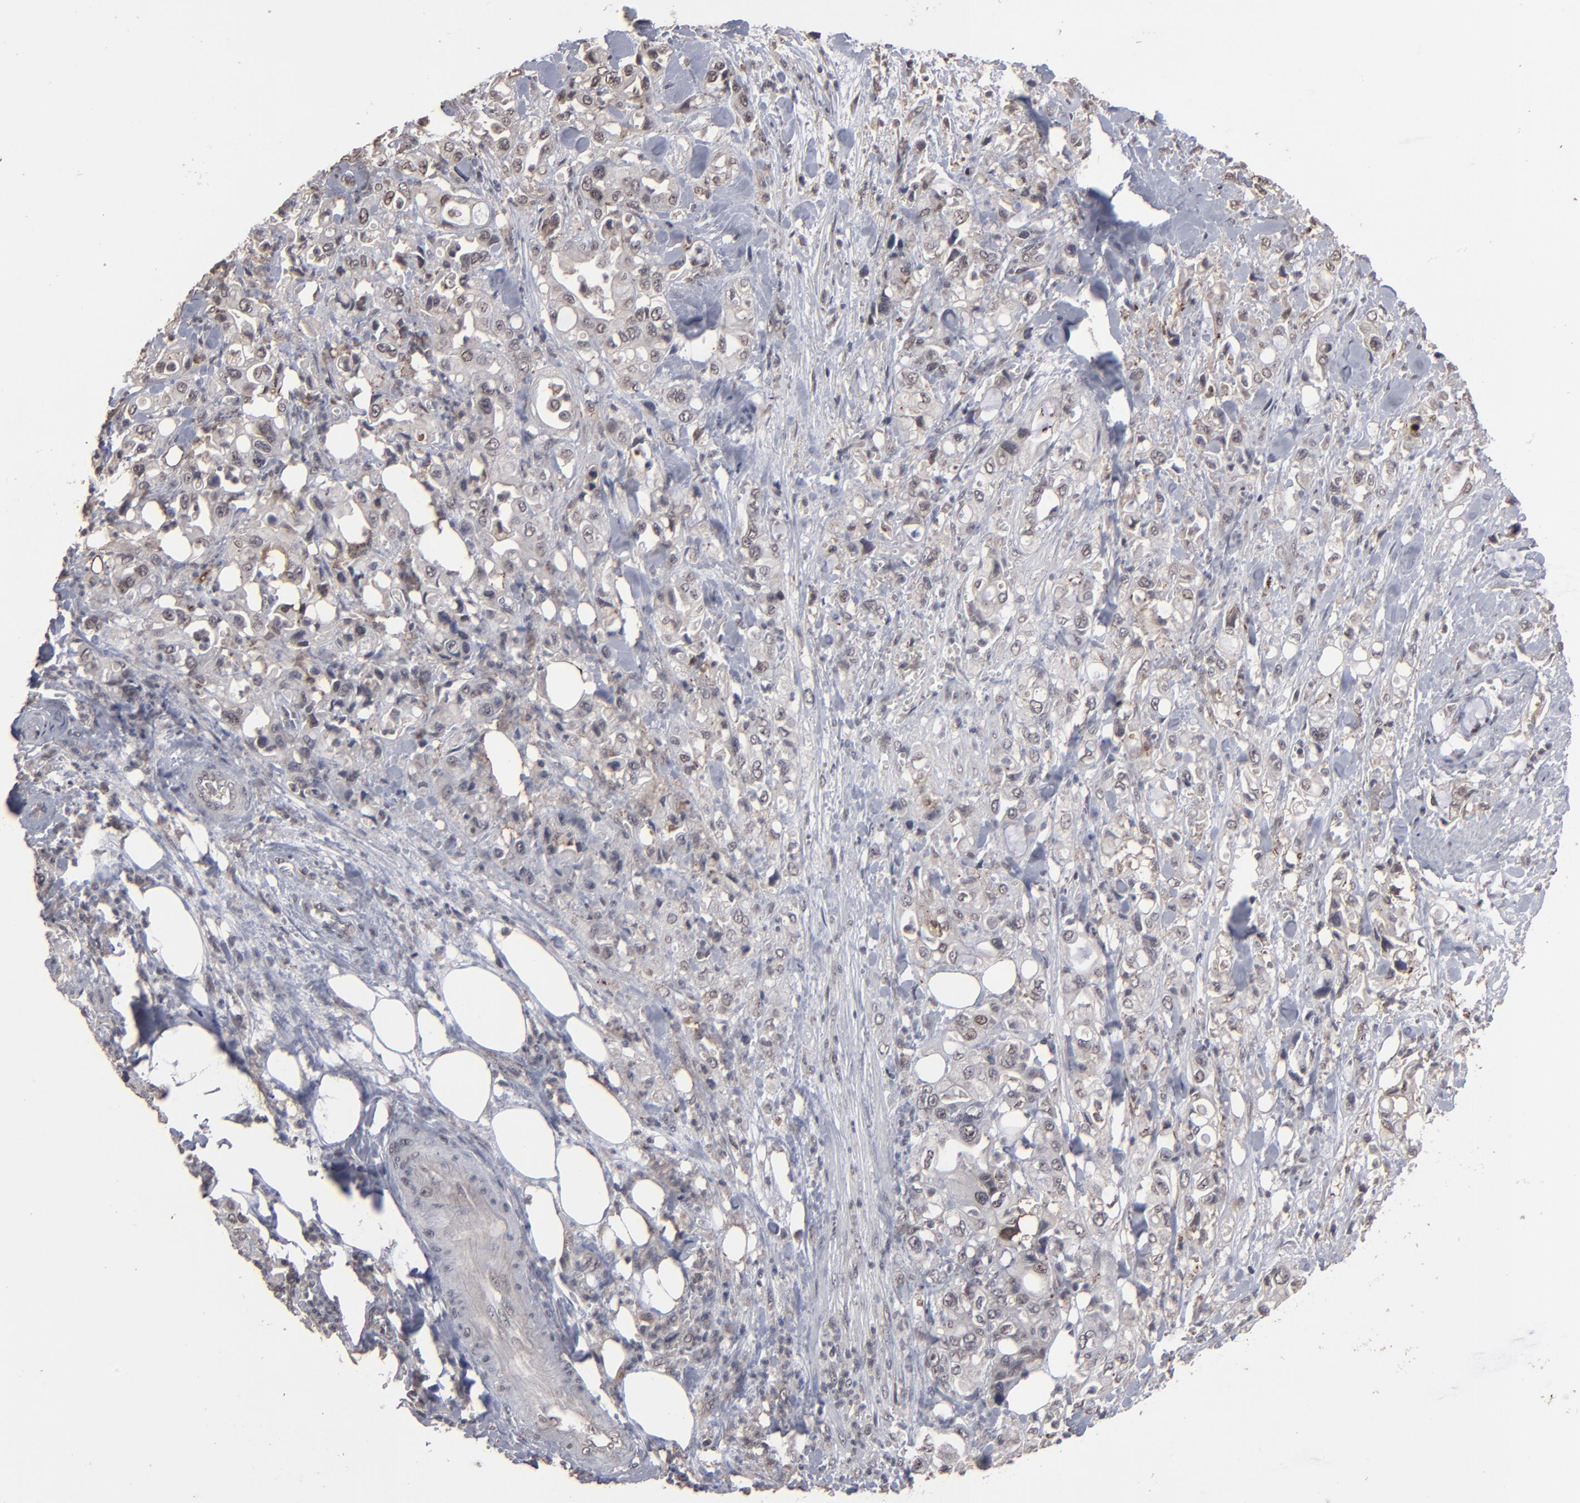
{"staining": {"intensity": "weak", "quantity": "25%-75%", "location": "cytoplasmic/membranous,nuclear"}, "tissue": "pancreatic cancer", "cell_type": "Tumor cells", "image_type": "cancer", "snomed": [{"axis": "morphology", "description": "Adenocarcinoma, NOS"}, {"axis": "topography", "description": "Pancreas"}], "caption": "Immunohistochemistry of adenocarcinoma (pancreatic) shows low levels of weak cytoplasmic/membranous and nuclear staining in about 25%-75% of tumor cells. (DAB (3,3'-diaminobenzidine) = brown stain, brightfield microscopy at high magnification).", "gene": "SLC22A17", "patient": {"sex": "male", "age": 70}}